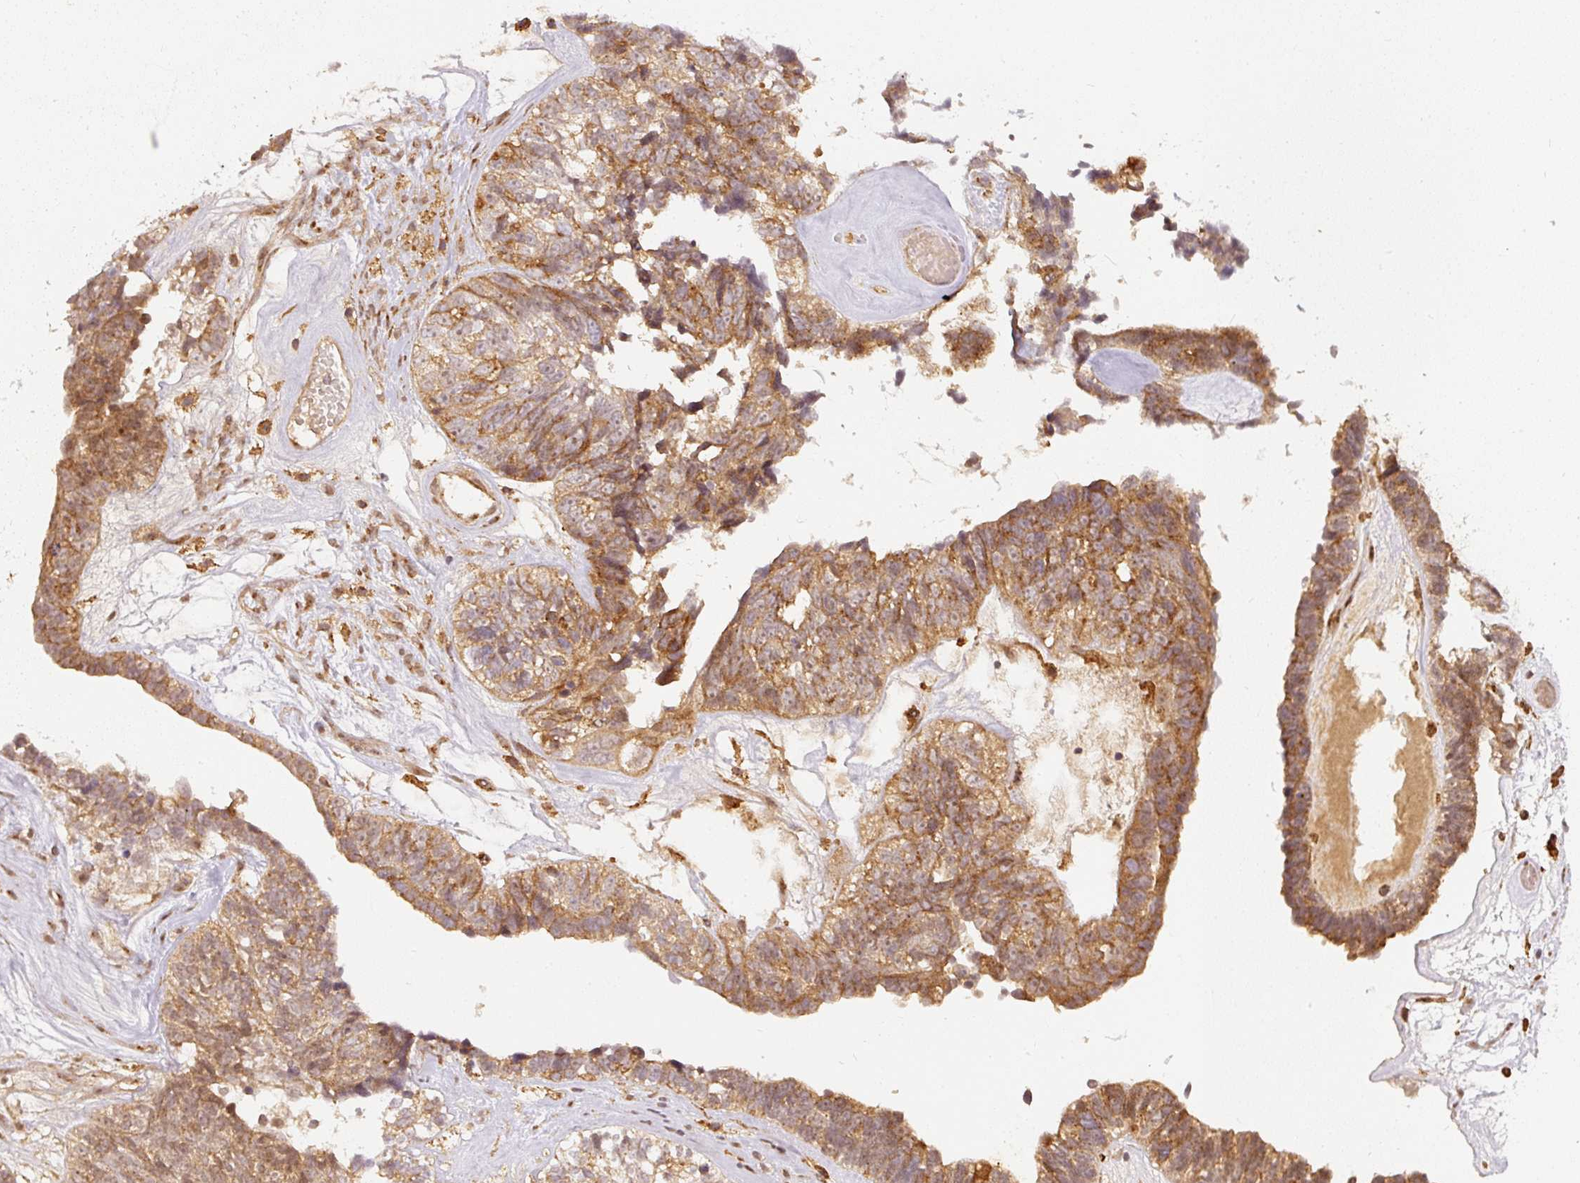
{"staining": {"intensity": "moderate", "quantity": ">75%", "location": "cytoplasmic/membranous"}, "tissue": "ovarian cancer", "cell_type": "Tumor cells", "image_type": "cancer", "snomed": [{"axis": "morphology", "description": "Cystadenocarcinoma, serous, NOS"}, {"axis": "topography", "description": "Ovary"}], "caption": "Ovarian cancer (serous cystadenocarcinoma) was stained to show a protein in brown. There is medium levels of moderate cytoplasmic/membranous positivity in about >75% of tumor cells.", "gene": "ZNF580", "patient": {"sex": "female", "age": 79}}